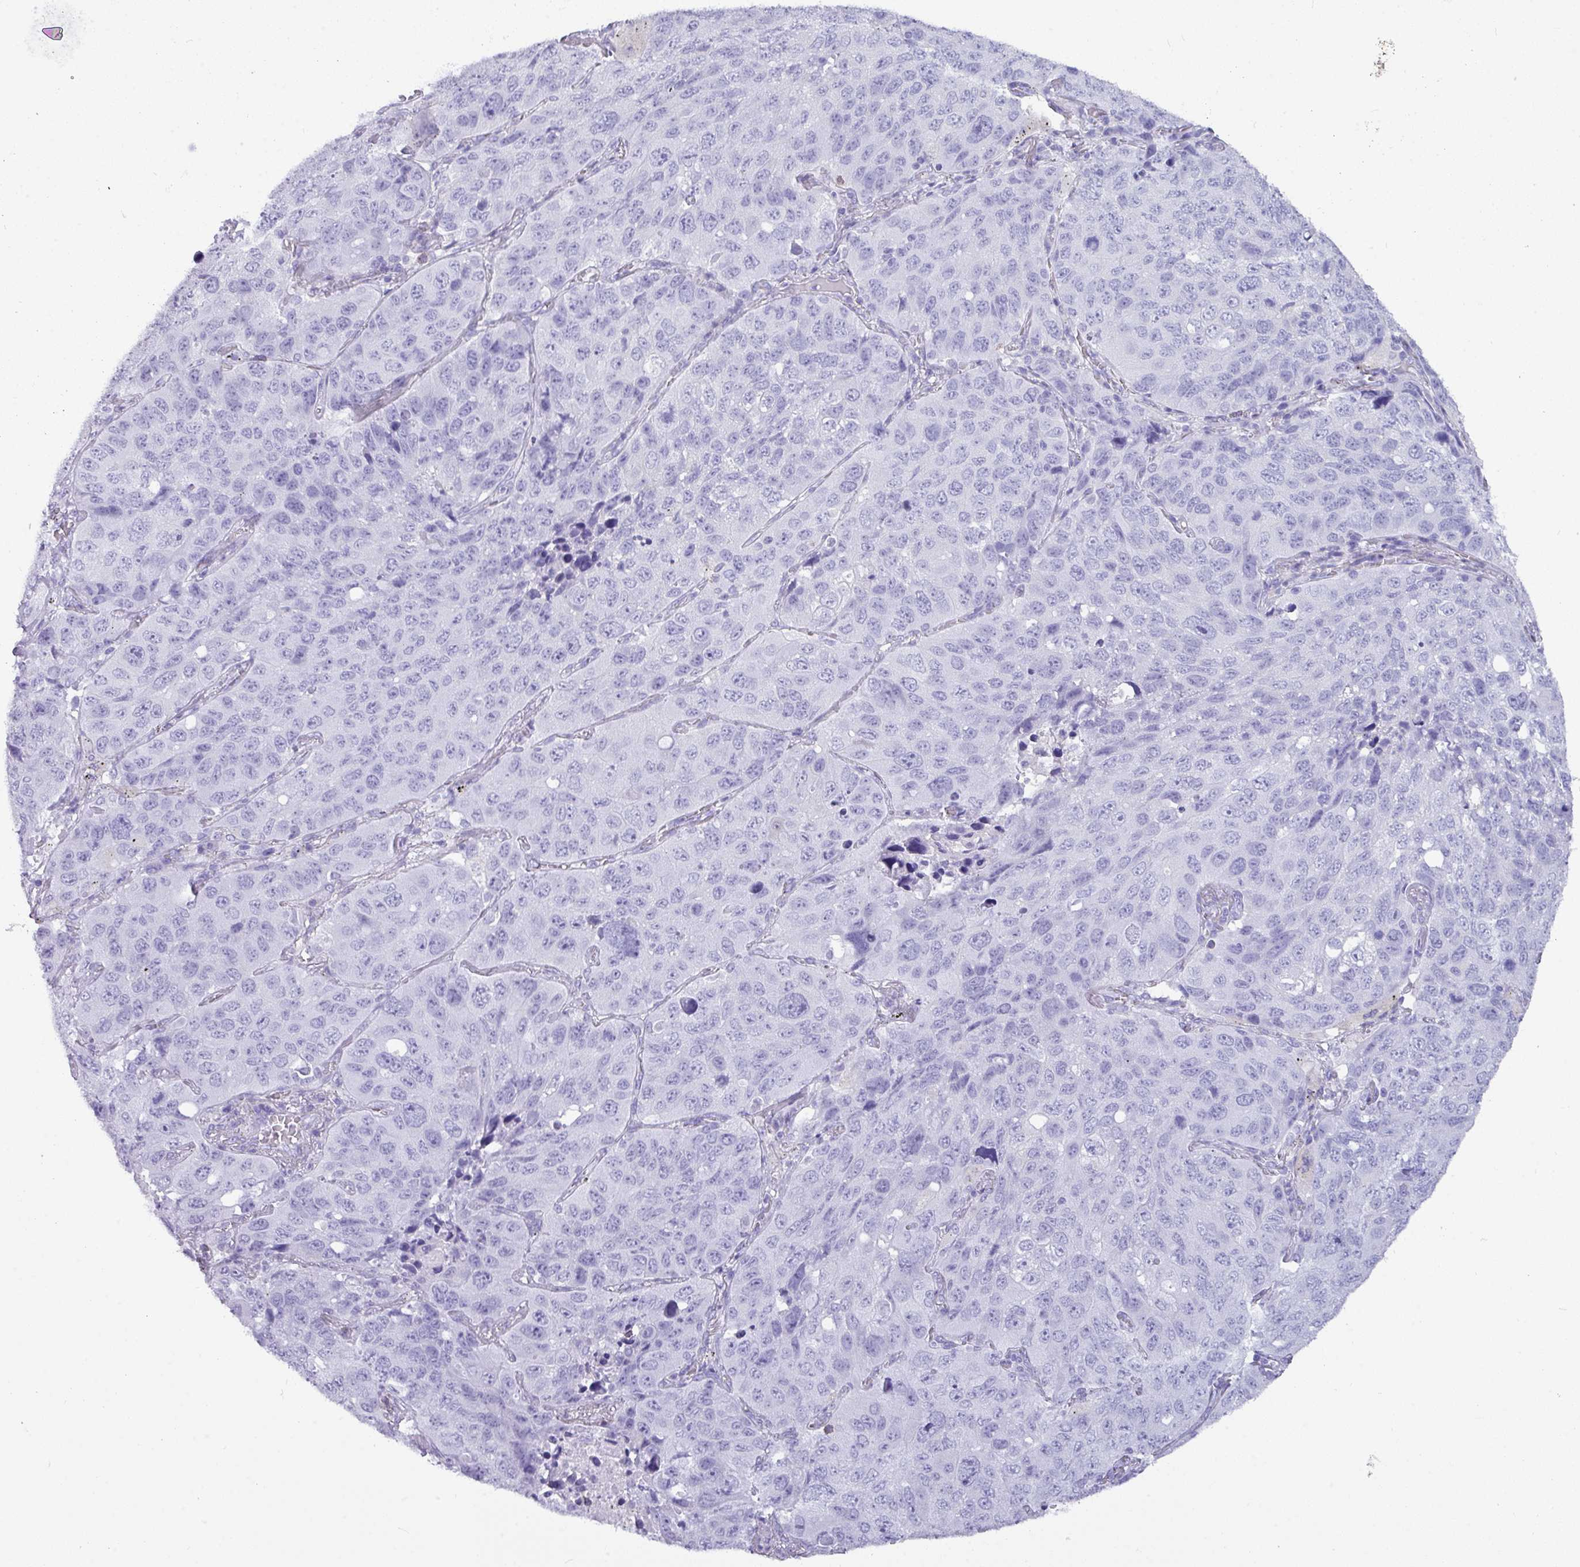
{"staining": {"intensity": "negative", "quantity": "none", "location": "none"}, "tissue": "lung cancer", "cell_type": "Tumor cells", "image_type": "cancer", "snomed": [{"axis": "morphology", "description": "Squamous cell carcinoma, NOS"}, {"axis": "topography", "description": "Lung"}], "caption": "A histopathology image of squamous cell carcinoma (lung) stained for a protein demonstrates no brown staining in tumor cells. The staining was performed using DAB to visualize the protein expression in brown, while the nuclei were stained in blue with hematoxylin (Magnification: 20x).", "gene": "ZNF524", "patient": {"sex": "male", "age": 60}}